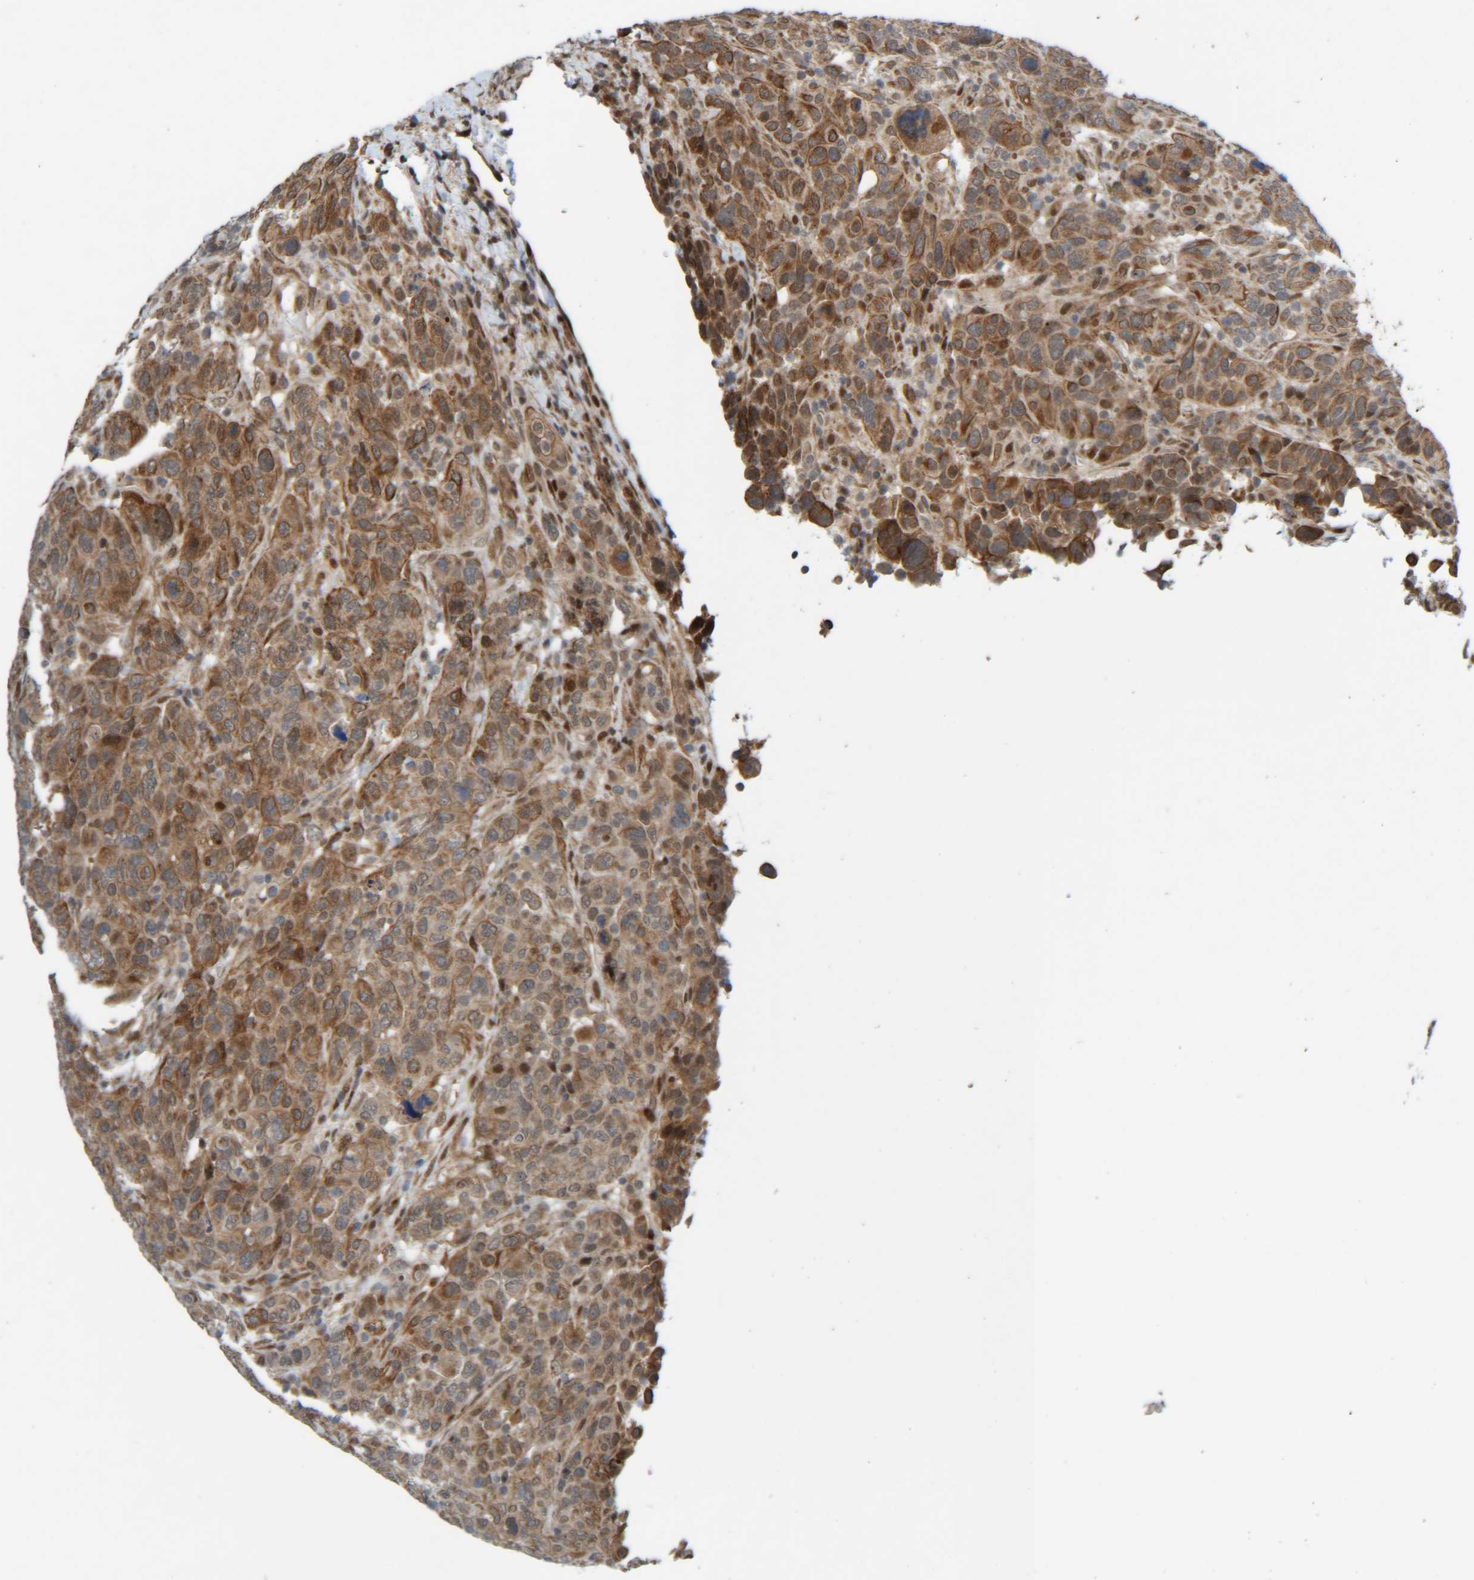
{"staining": {"intensity": "moderate", "quantity": ">75%", "location": "cytoplasmic/membranous"}, "tissue": "breast cancer", "cell_type": "Tumor cells", "image_type": "cancer", "snomed": [{"axis": "morphology", "description": "Duct carcinoma"}, {"axis": "topography", "description": "Breast"}], "caption": "High-power microscopy captured an immunohistochemistry photomicrograph of breast intraductal carcinoma, revealing moderate cytoplasmic/membranous expression in approximately >75% of tumor cells. The staining is performed using DAB (3,3'-diaminobenzidine) brown chromogen to label protein expression. The nuclei are counter-stained blue using hematoxylin.", "gene": "CCDC57", "patient": {"sex": "female", "age": 37}}